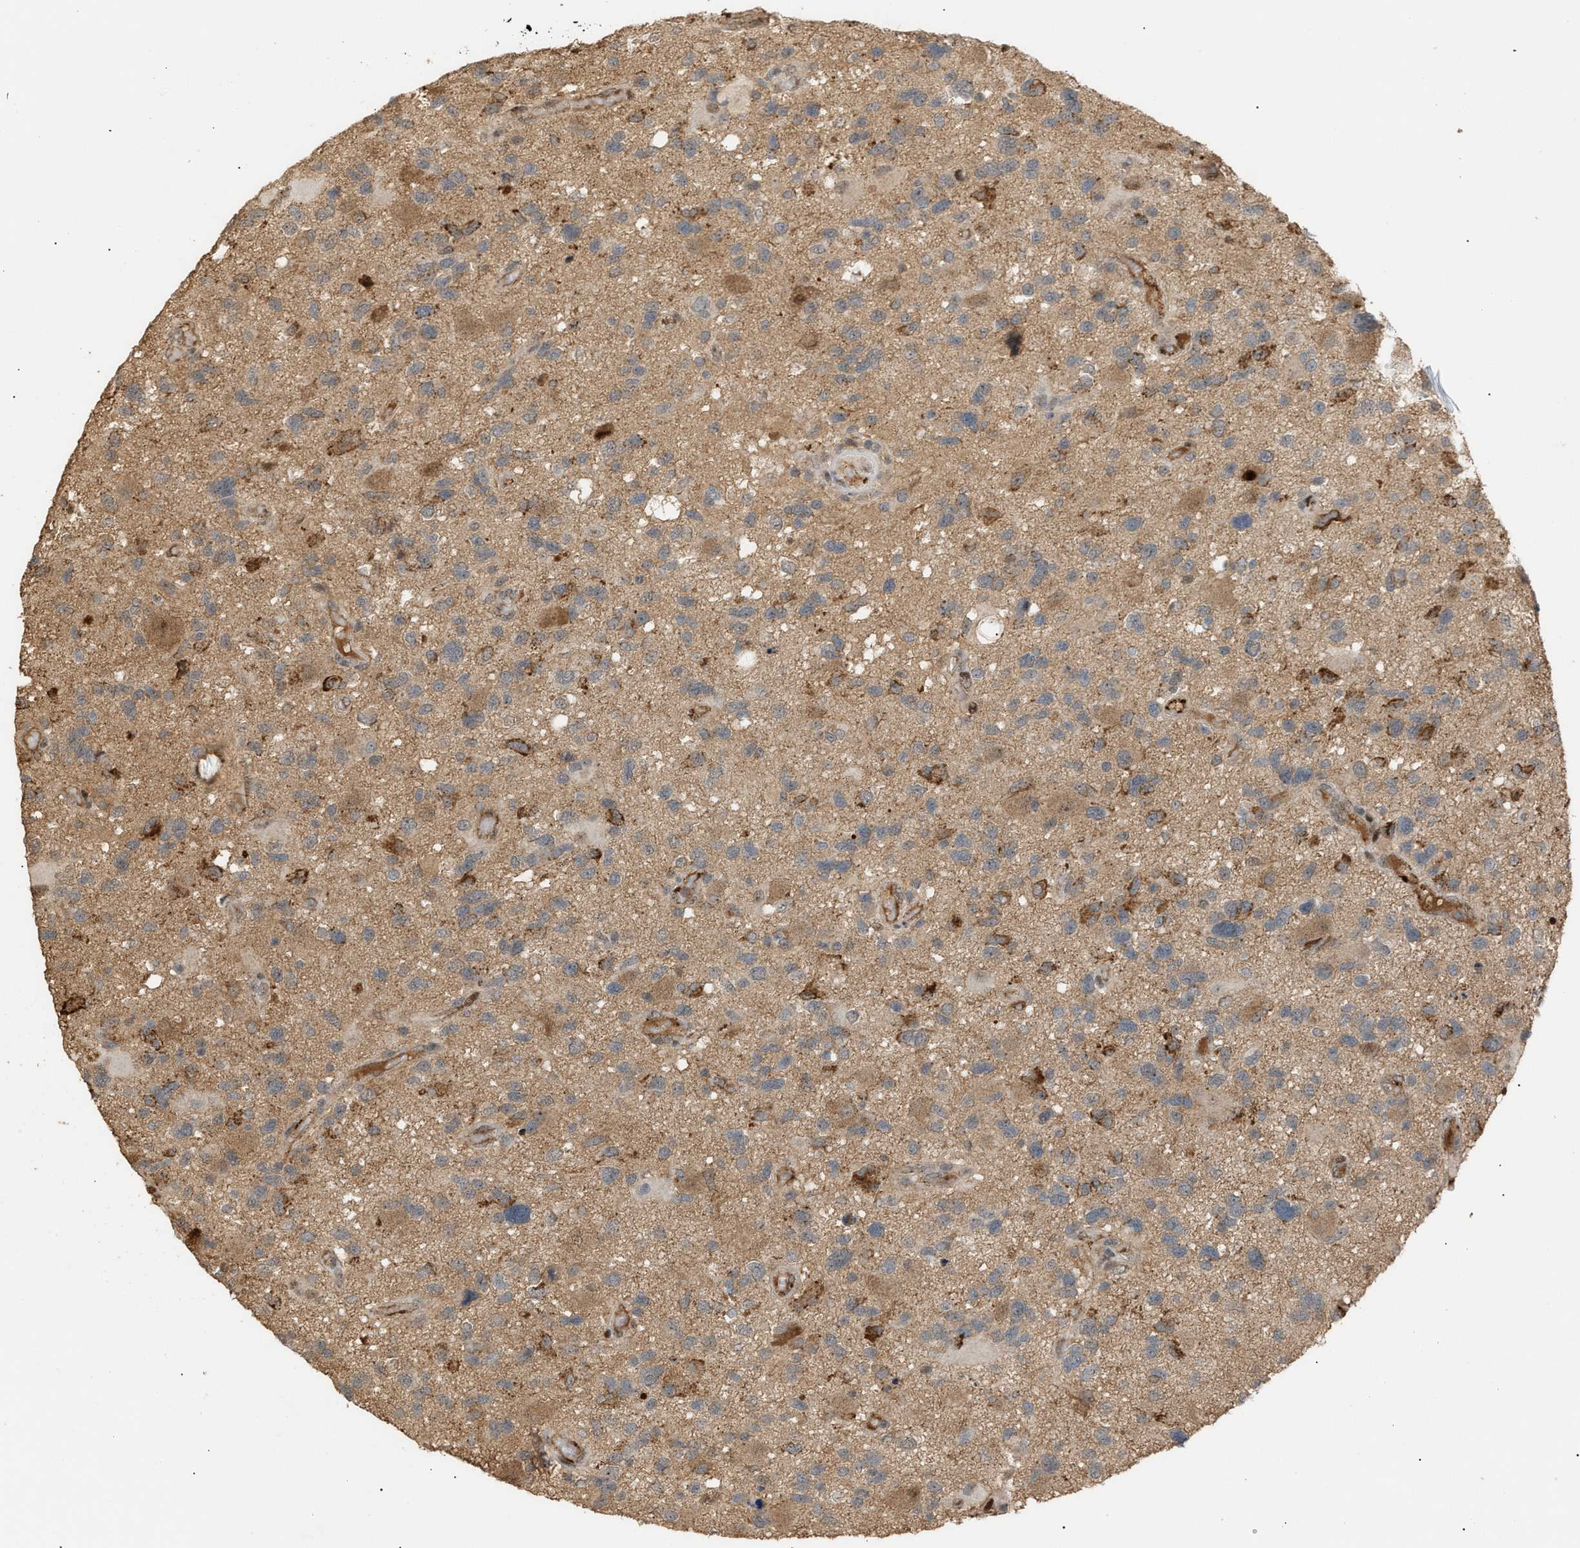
{"staining": {"intensity": "moderate", "quantity": "<25%", "location": "nuclear"}, "tissue": "glioma", "cell_type": "Tumor cells", "image_type": "cancer", "snomed": [{"axis": "morphology", "description": "Glioma, malignant, High grade"}, {"axis": "topography", "description": "Brain"}], "caption": "This is a micrograph of immunohistochemistry (IHC) staining of glioma, which shows moderate positivity in the nuclear of tumor cells.", "gene": "ZFAND5", "patient": {"sex": "male", "age": 33}}